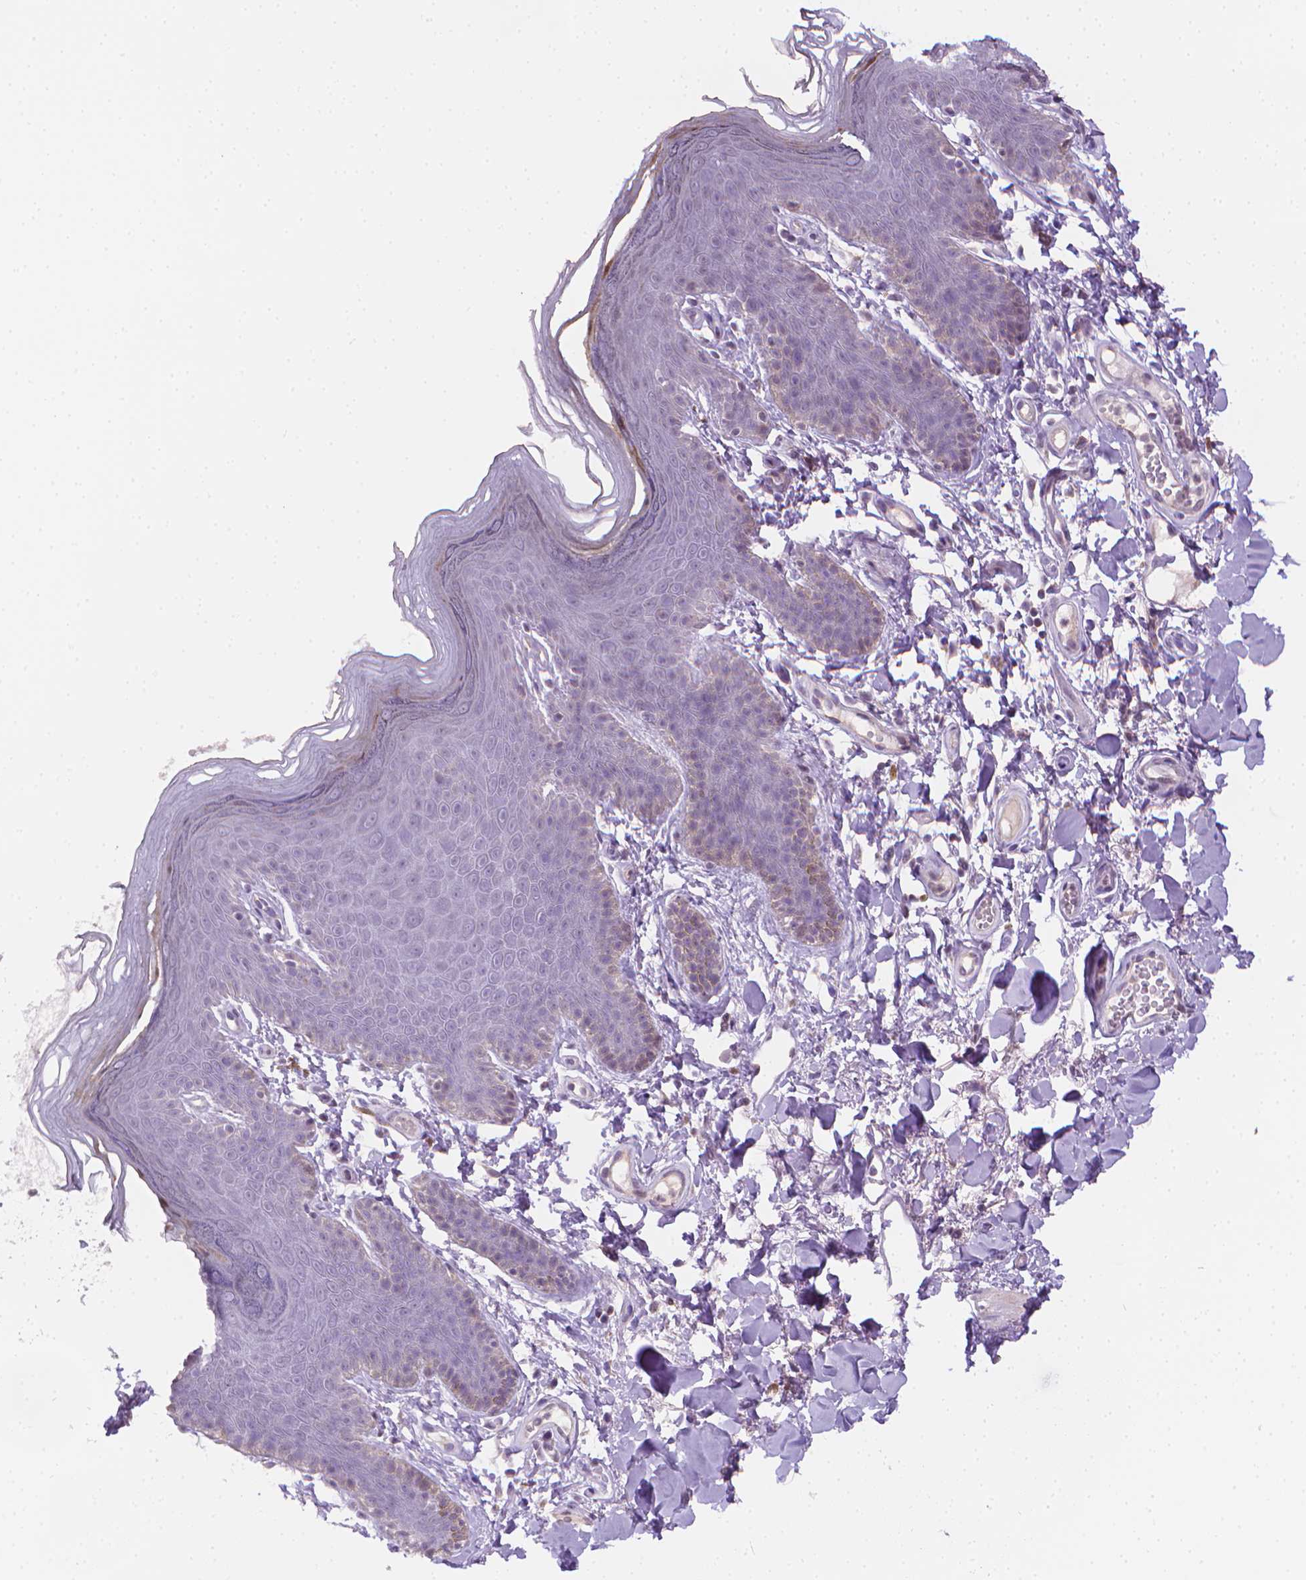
{"staining": {"intensity": "moderate", "quantity": "<25%", "location": "cytoplasmic/membranous"}, "tissue": "skin", "cell_type": "Epidermal cells", "image_type": "normal", "snomed": [{"axis": "morphology", "description": "Normal tissue, NOS"}, {"axis": "topography", "description": "Anal"}], "caption": "Immunohistochemistry image of normal skin: human skin stained using IHC reveals low levels of moderate protein expression localized specifically in the cytoplasmic/membranous of epidermal cells, appearing as a cytoplasmic/membranous brown color.", "gene": "NCAN", "patient": {"sex": "male", "age": 53}}